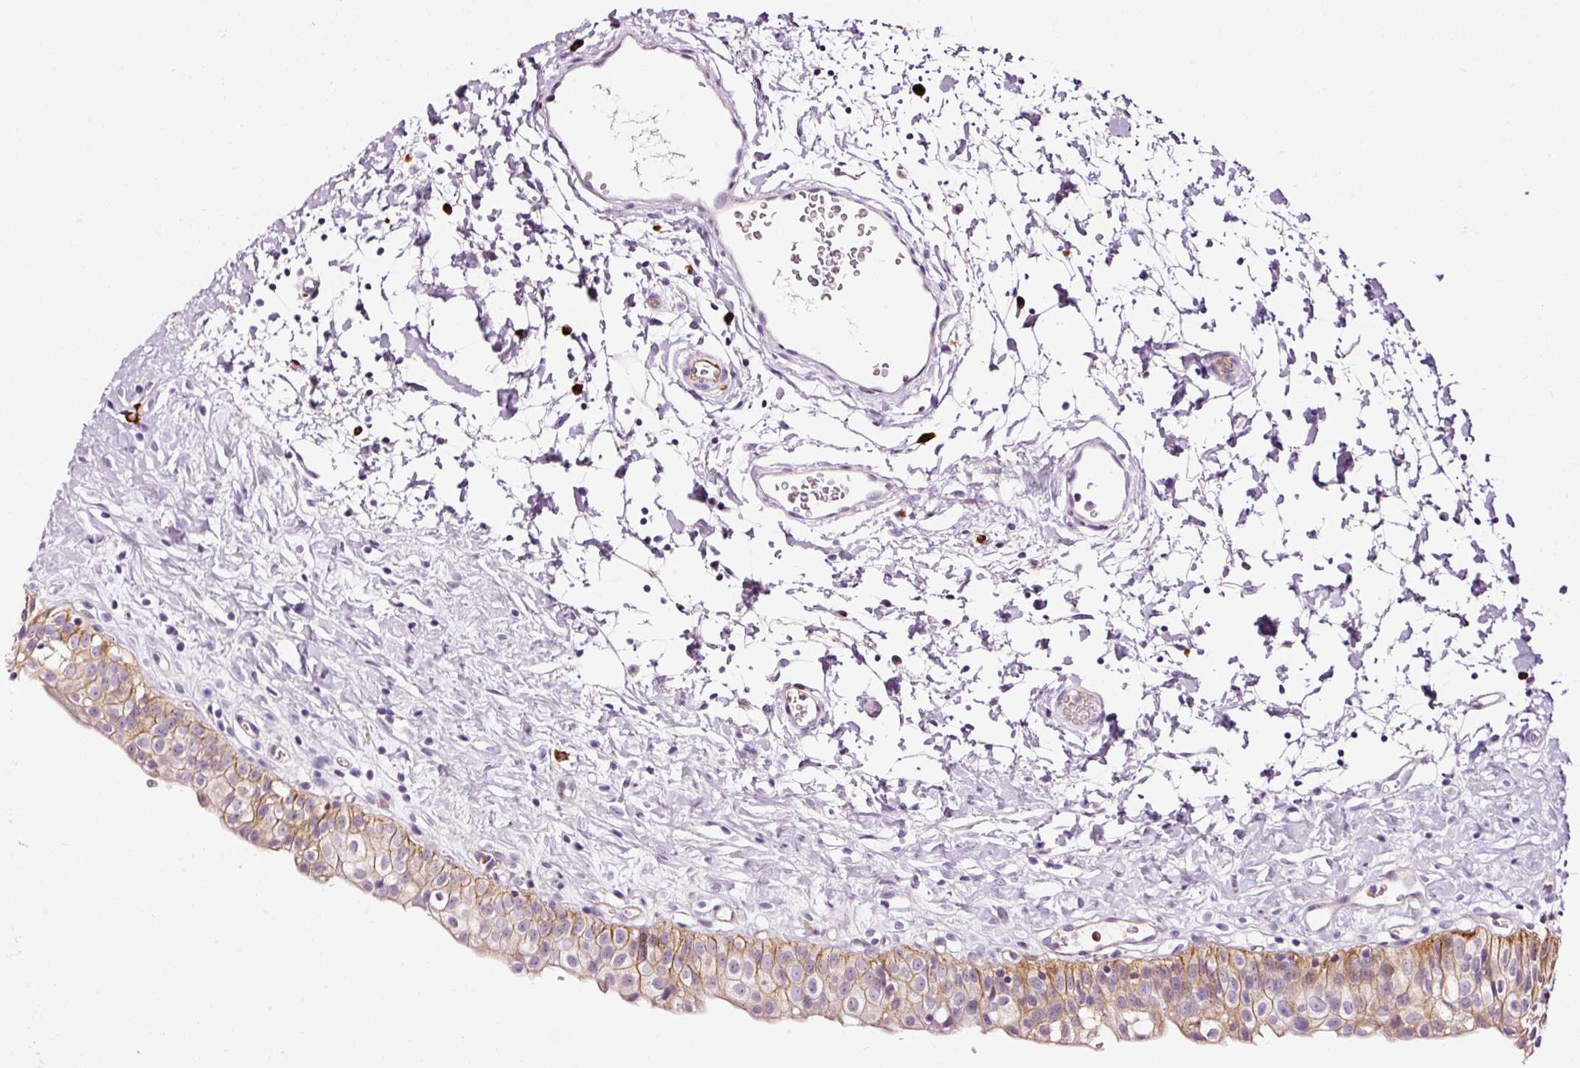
{"staining": {"intensity": "moderate", "quantity": ">75%", "location": "cytoplasmic/membranous"}, "tissue": "urinary bladder", "cell_type": "Urothelial cells", "image_type": "normal", "snomed": [{"axis": "morphology", "description": "Normal tissue, NOS"}, {"axis": "topography", "description": "Urinary bladder"}], "caption": "Normal urinary bladder reveals moderate cytoplasmic/membranous staining in approximately >75% of urothelial cells.", "gene": "ABCB4", "patient": {"sex": "male", "age": 51}}